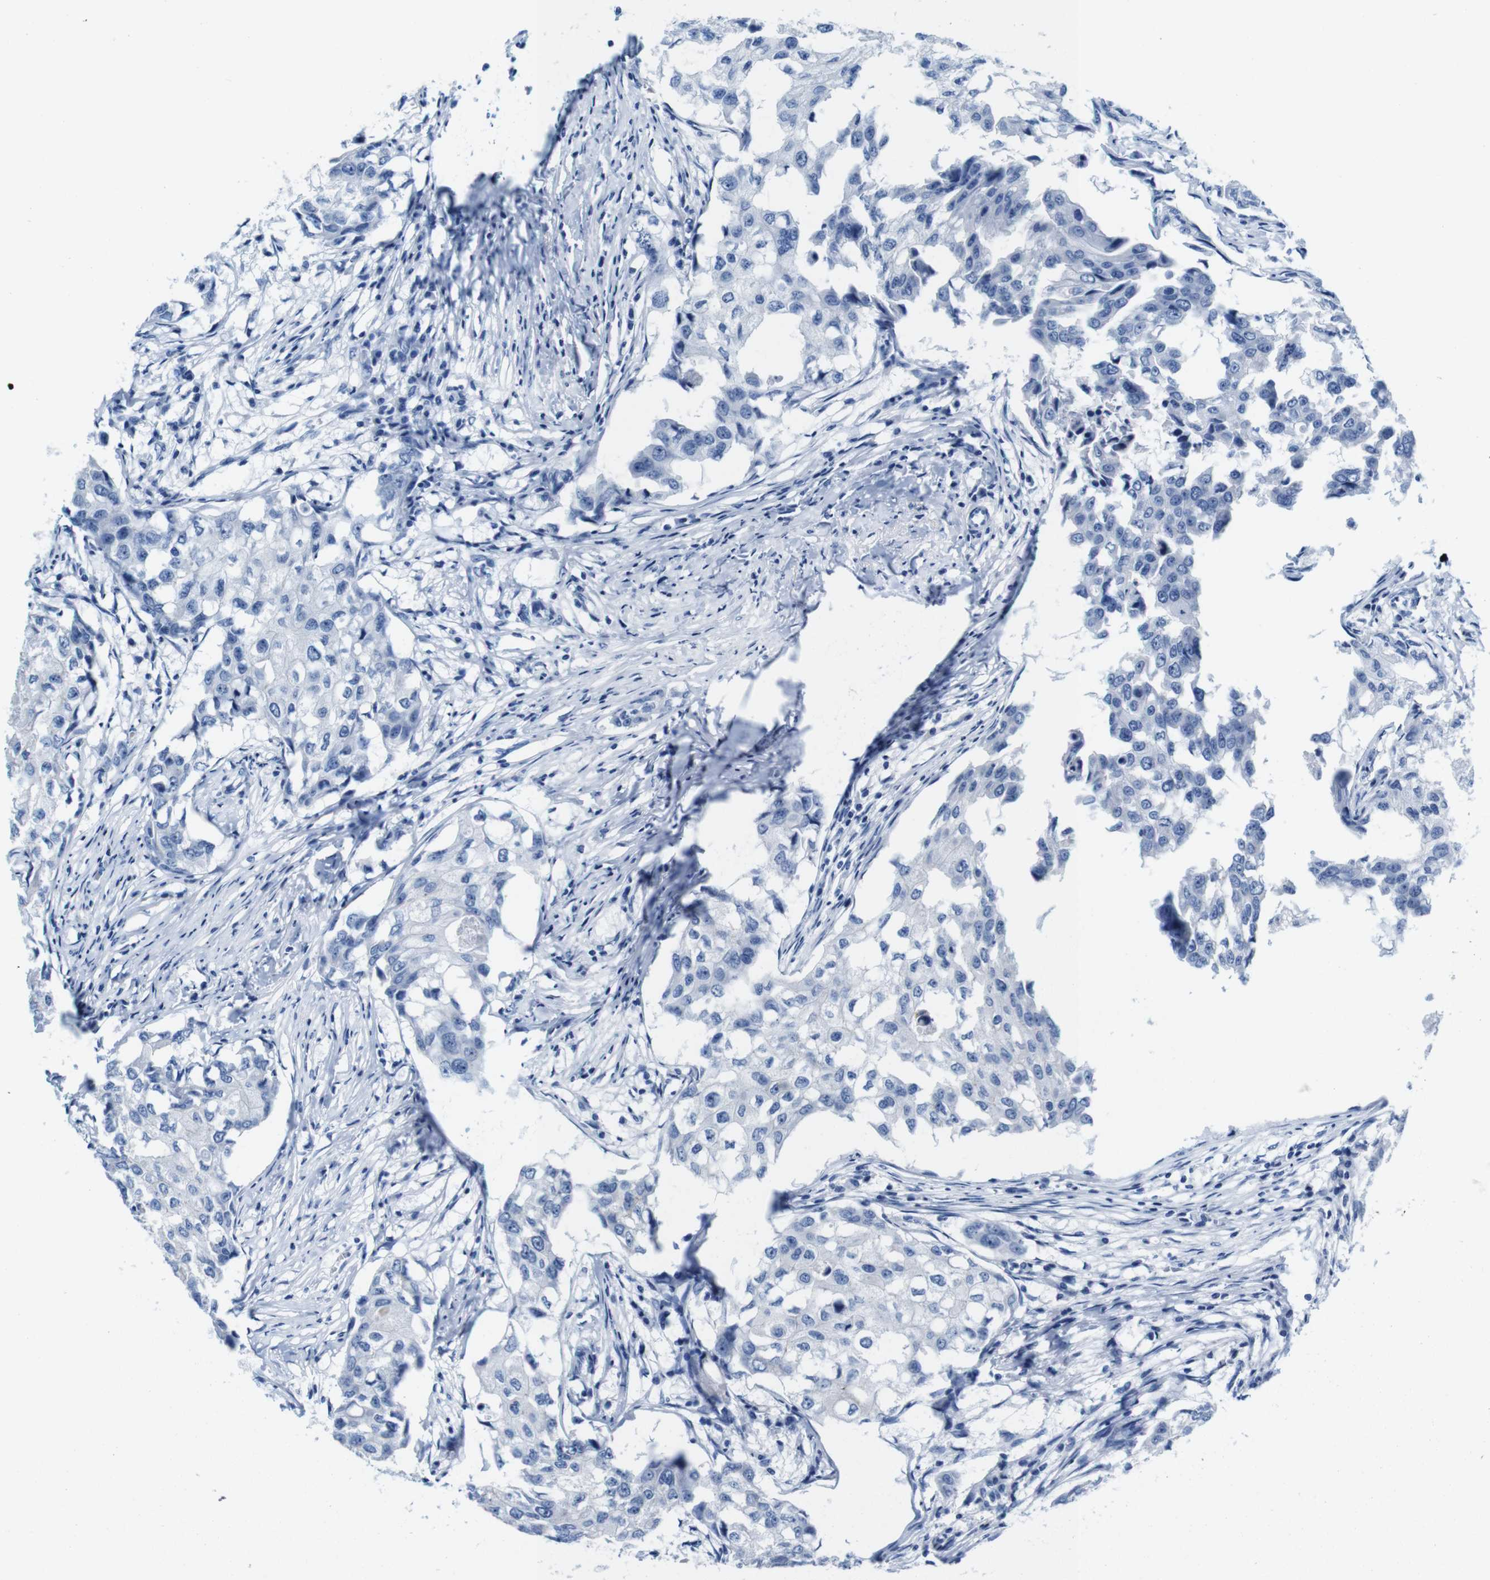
{"staining": {"intensity": "negative", "quantity": "none", "location": "none"}, "tissue": "breast cancer", "cell_type": "Tumor cells", "image_type": "cancer", "snomed": [{"axis": "morphology", "description": "Duct carcinoma"}, {"axis": "topography", "description": "Breast"}], "caption": "The immunohistochemistry (IHC) photomicrograph has no significant staining in tumor cells of breast cancer (invasive ductal carcinoma) tissue.", "gene": "IGSF8", "patient": {"sex": "female", "age": 27}}